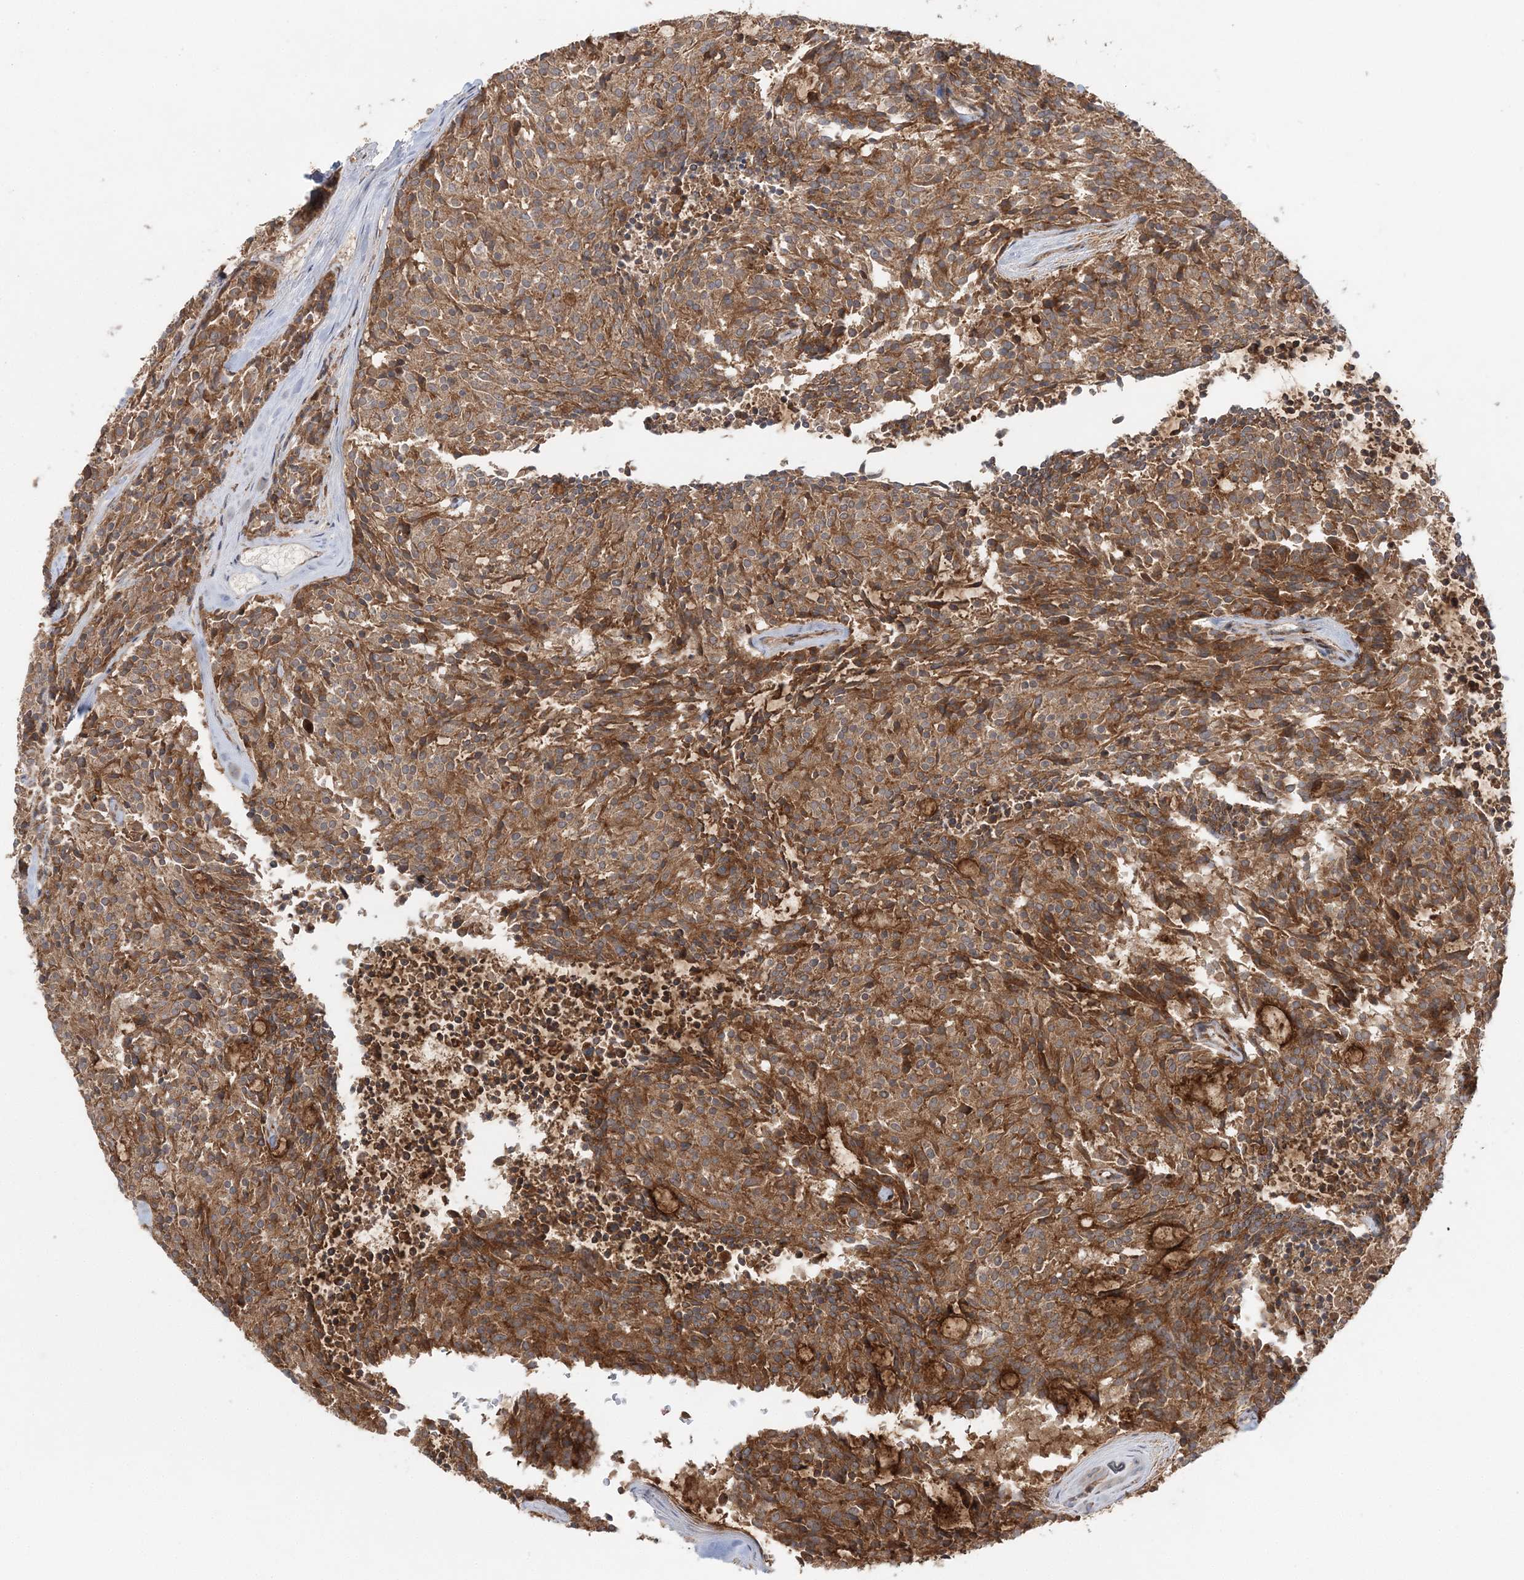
{"staining": {"intensity": "moderate", "quantity": ">75%", "location": "cytoplasmic/membranous"}, "tissue": "carcinoid", "cell_type": "Tumor cells", "image_type": "cancer", "snomed": [{"axis": "morphology", "description": "Carcinoid, malignant, NOS"}, {"axis": "topography", "description": "Pancreas"}], "caption": "Human carcinoid stained for a protein (brown) shows moderate cytoplasmic/membranous positive staining in about >75% of tumor cells.", "gene": "ABCC3", "patient": {"sex": "female", "age": 54}}